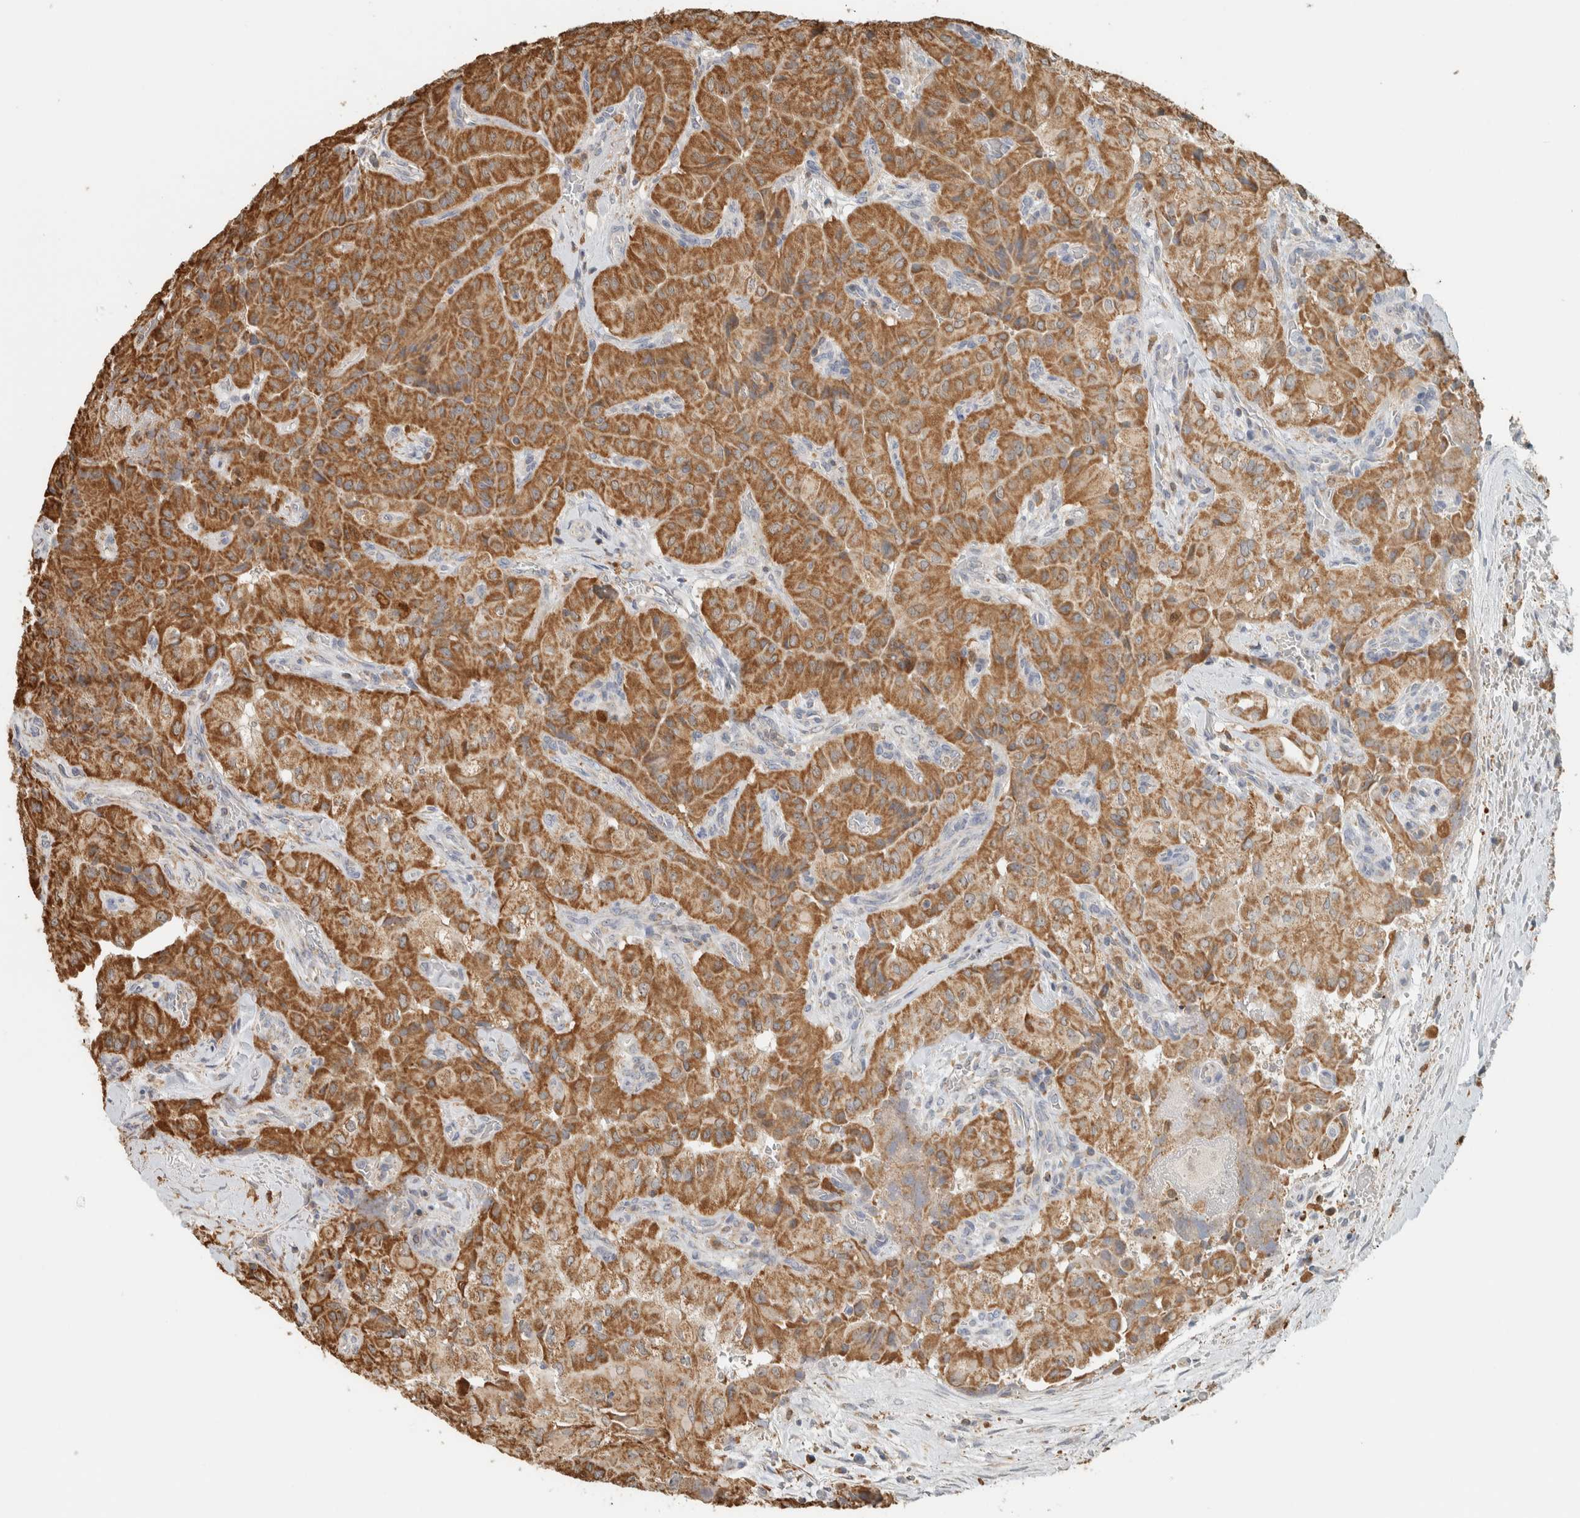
{"staining": {"intensity": "moderate", "quantity": ">75%", "location": "cytoplasmic/membranous"}, "tissue": "thyroid cancer", "cell_type": "Tumor cells", "image_type": "cancer", "snomed": [{"axis": "morphology", "description": "Papillary adenocarcinoma, NOS"}, {"axis": "topography", "description": "Thyroid gland"}], "caption": "Immunohistochemical staining of human thyroid papillary adenocarcinoma exhibits medium levels of moderate cytoplasmic/membranous protein staining in about >75% of tumor cells. (DAB (3,3'-diaminobenzidine) IHC with brightfield microscopy, high magnification).", "gene": "CAPG", "patient": {"sex": "female", "age": 59}}